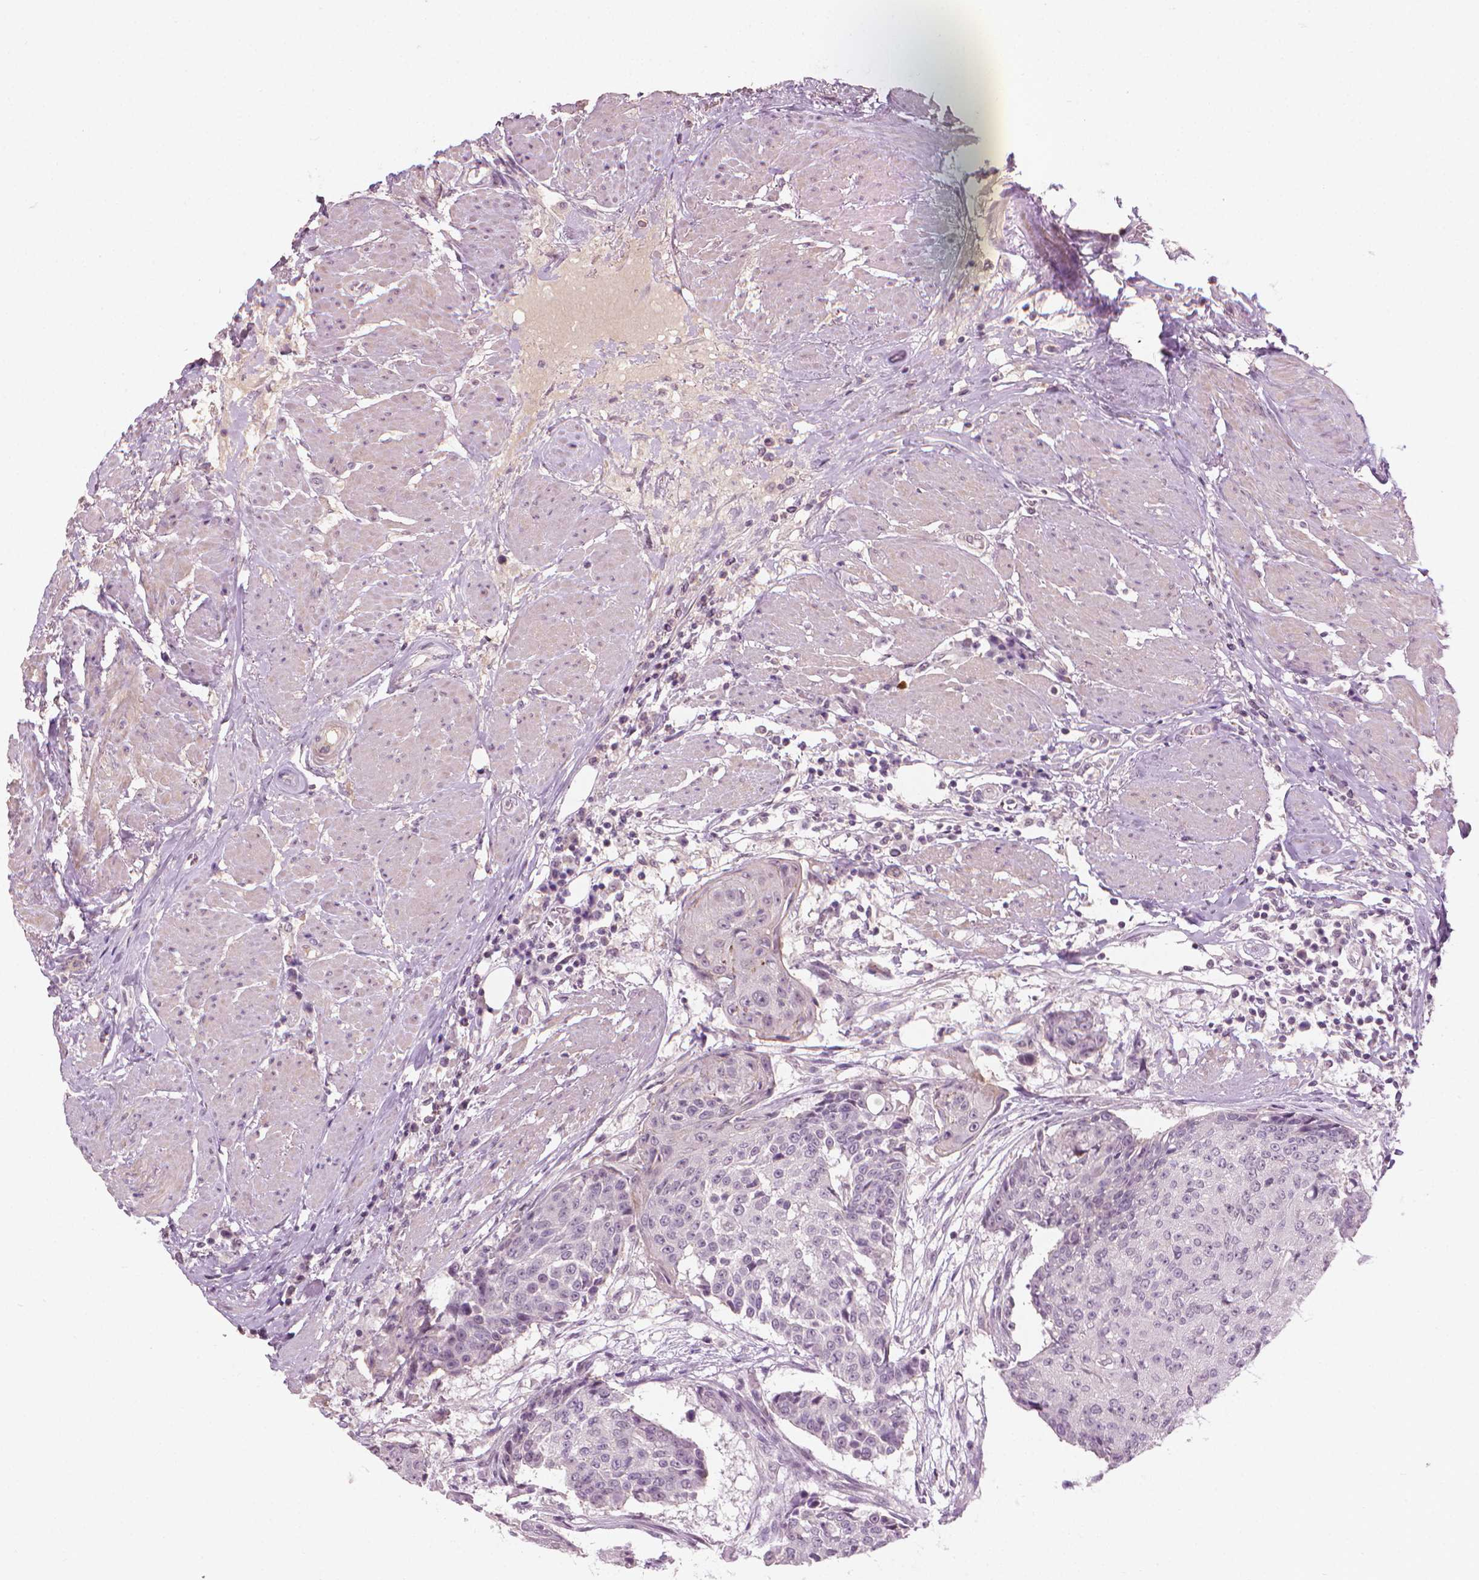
{"staining": {"intensity": "negative", "quantity": "none", "location": "none"}, "tissue": "urothelial cancer", "cell_type": "Tumor cells", "image_type": "cancer", "snomed": [{"axis": "morphology", "description": "Urothelial carcinoma, High grade"}, {"axis": "topography", "description": "Urinary bladder"}], "caption": "DAB immunohistochemical staining of urothelial cancer reveals no significant expression in tumor cells.", "gene": "SAXO2", "patient": {"sex": "female", "age": 63}}